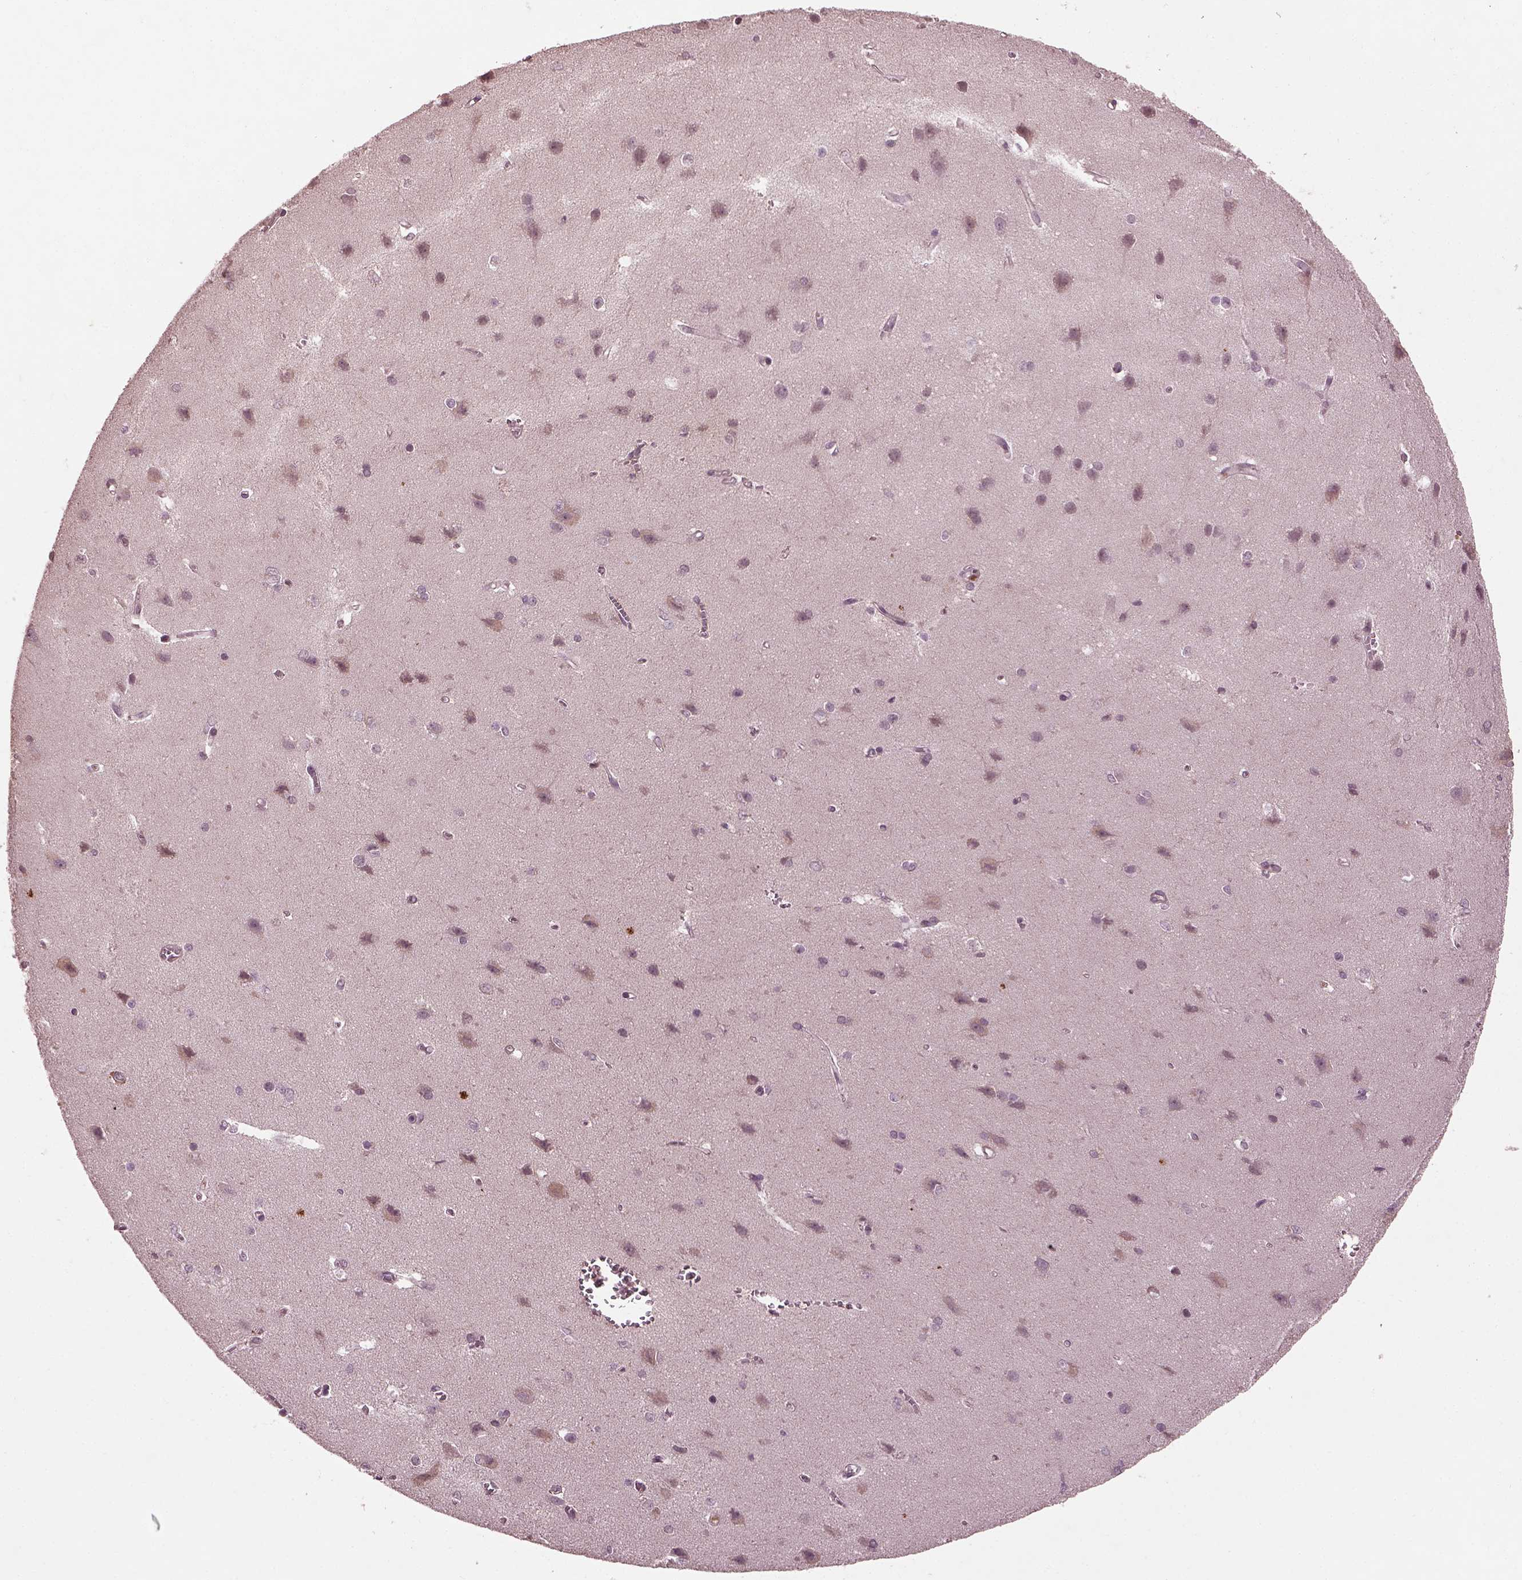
{"staining": {"intensity": "negative", "quantity": "none", "location": "none"}, "tissue": "cerebral cortex", "cell_type": "Endothelial cells", "image_type": "normal", "snomed": [{"axis": "morphology", "description": "Normal tissue, NOS"}, {"axis": "topography", "description": "Cerebral cortex"}], "caption": "The image exhibits no staining of endothelial cells in normal cerebral cortex. The staining was performed using DAB (3,3'-diaminobenzidine) to visualize the protein expression in brown, while the nuclei were stained in blue with hematoxylin (Magnification: 20x).", "gene": "EFEMP1", "patient": {"sex": "male", "age": 37}}